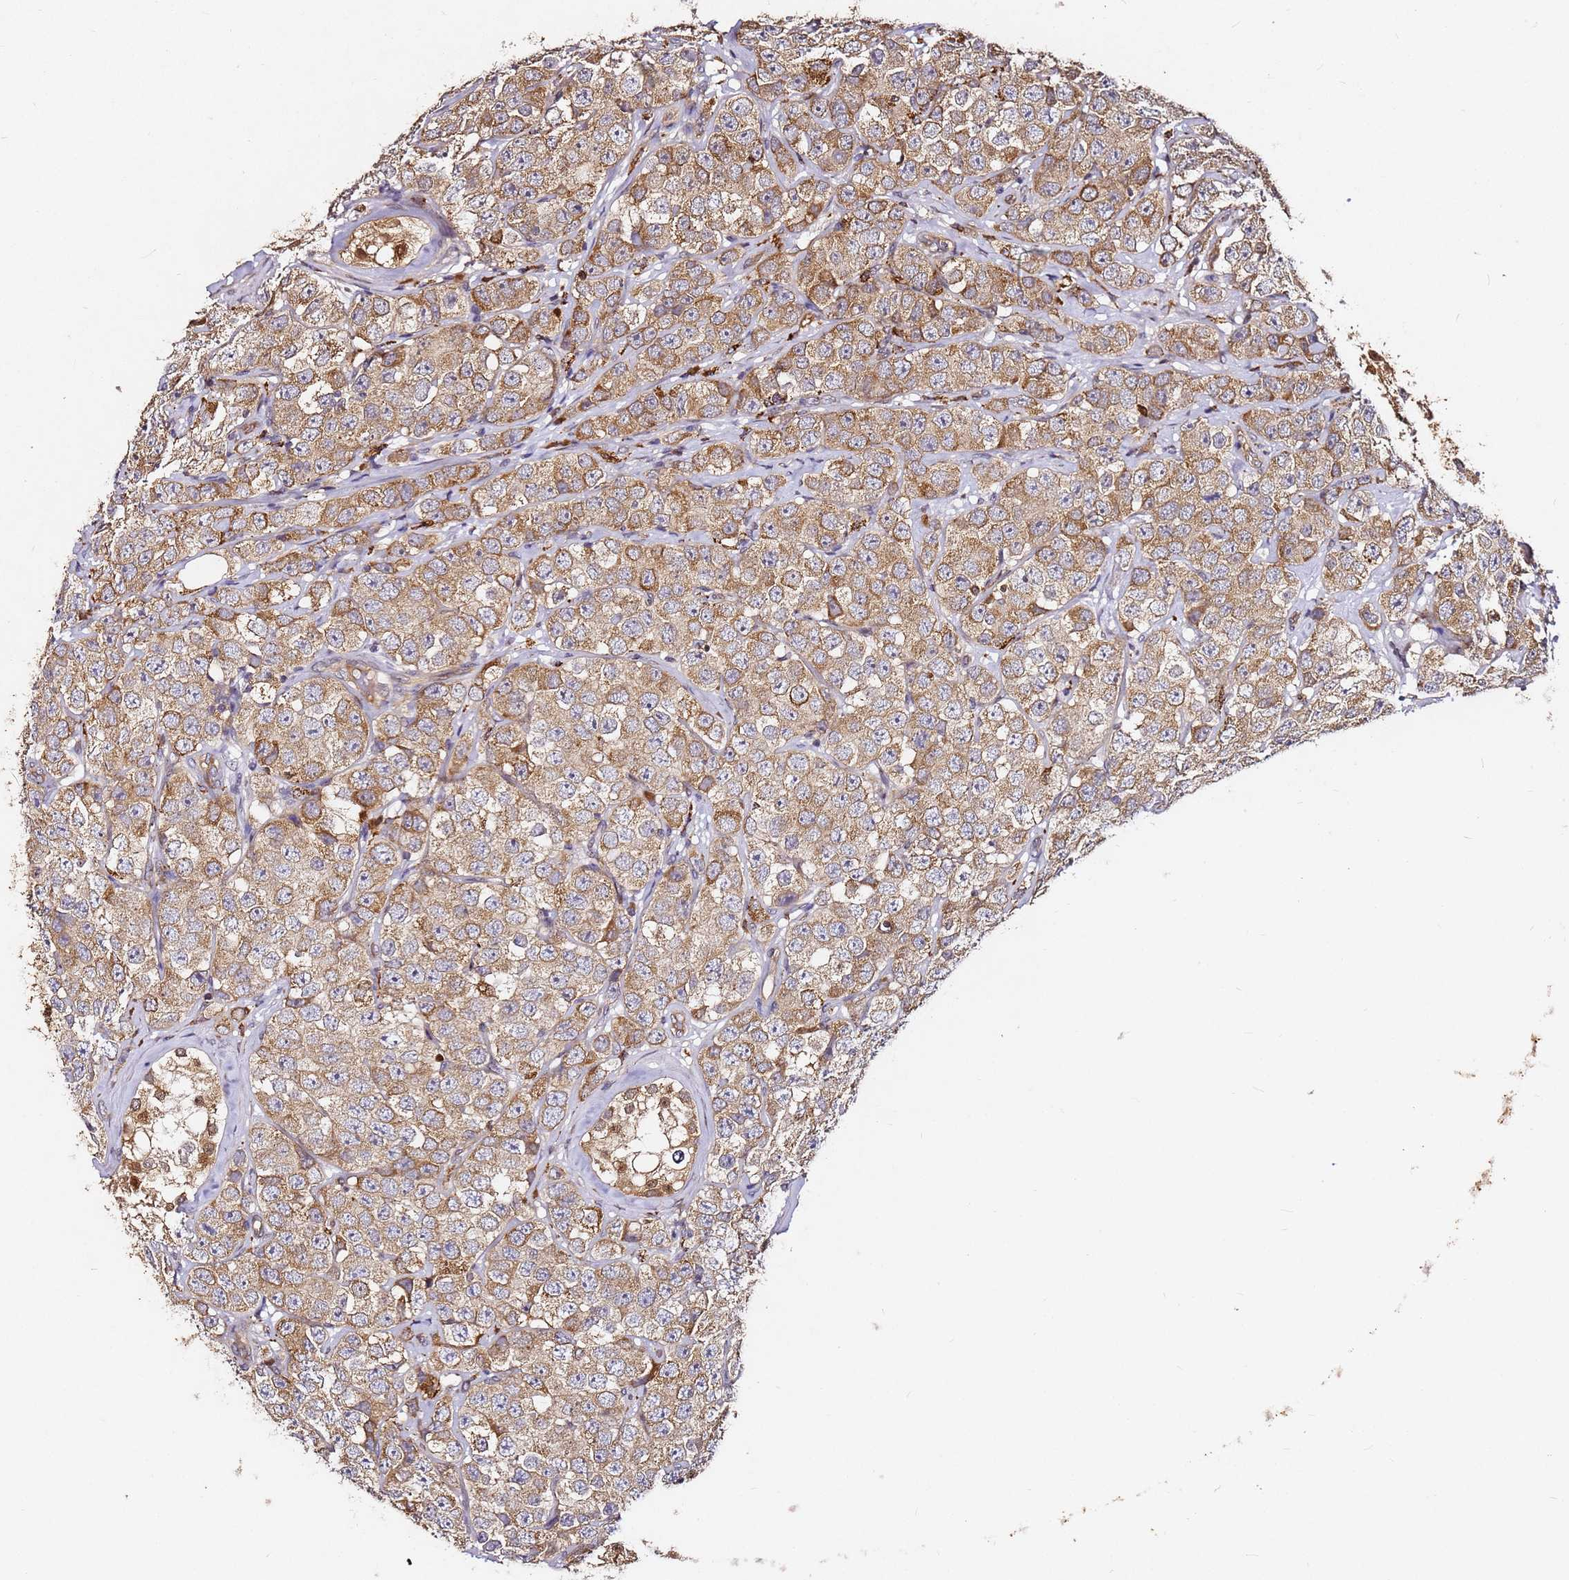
{"staining": {"intensity": "moderate", "quantity": ">75%", "location": "cytoplasmic/membranous"}, "tissue": "testis cancer", "cell_type": "Tumor cells", "image_type": "cancer", "snomed": [{"axis": "morphology", "description": "Seminoma, NOS"}, {"axis": "topography", "description": "Testis"}], "caption": "A photomicrograph showing moderate cytoplasmic/membranous expression in approximately >75% of tumor cells in testis seminoma, as visualized by brown immunohistochemical staining.", "gene": "ALG11", "patient": {"sex": "male", "age": 28}}